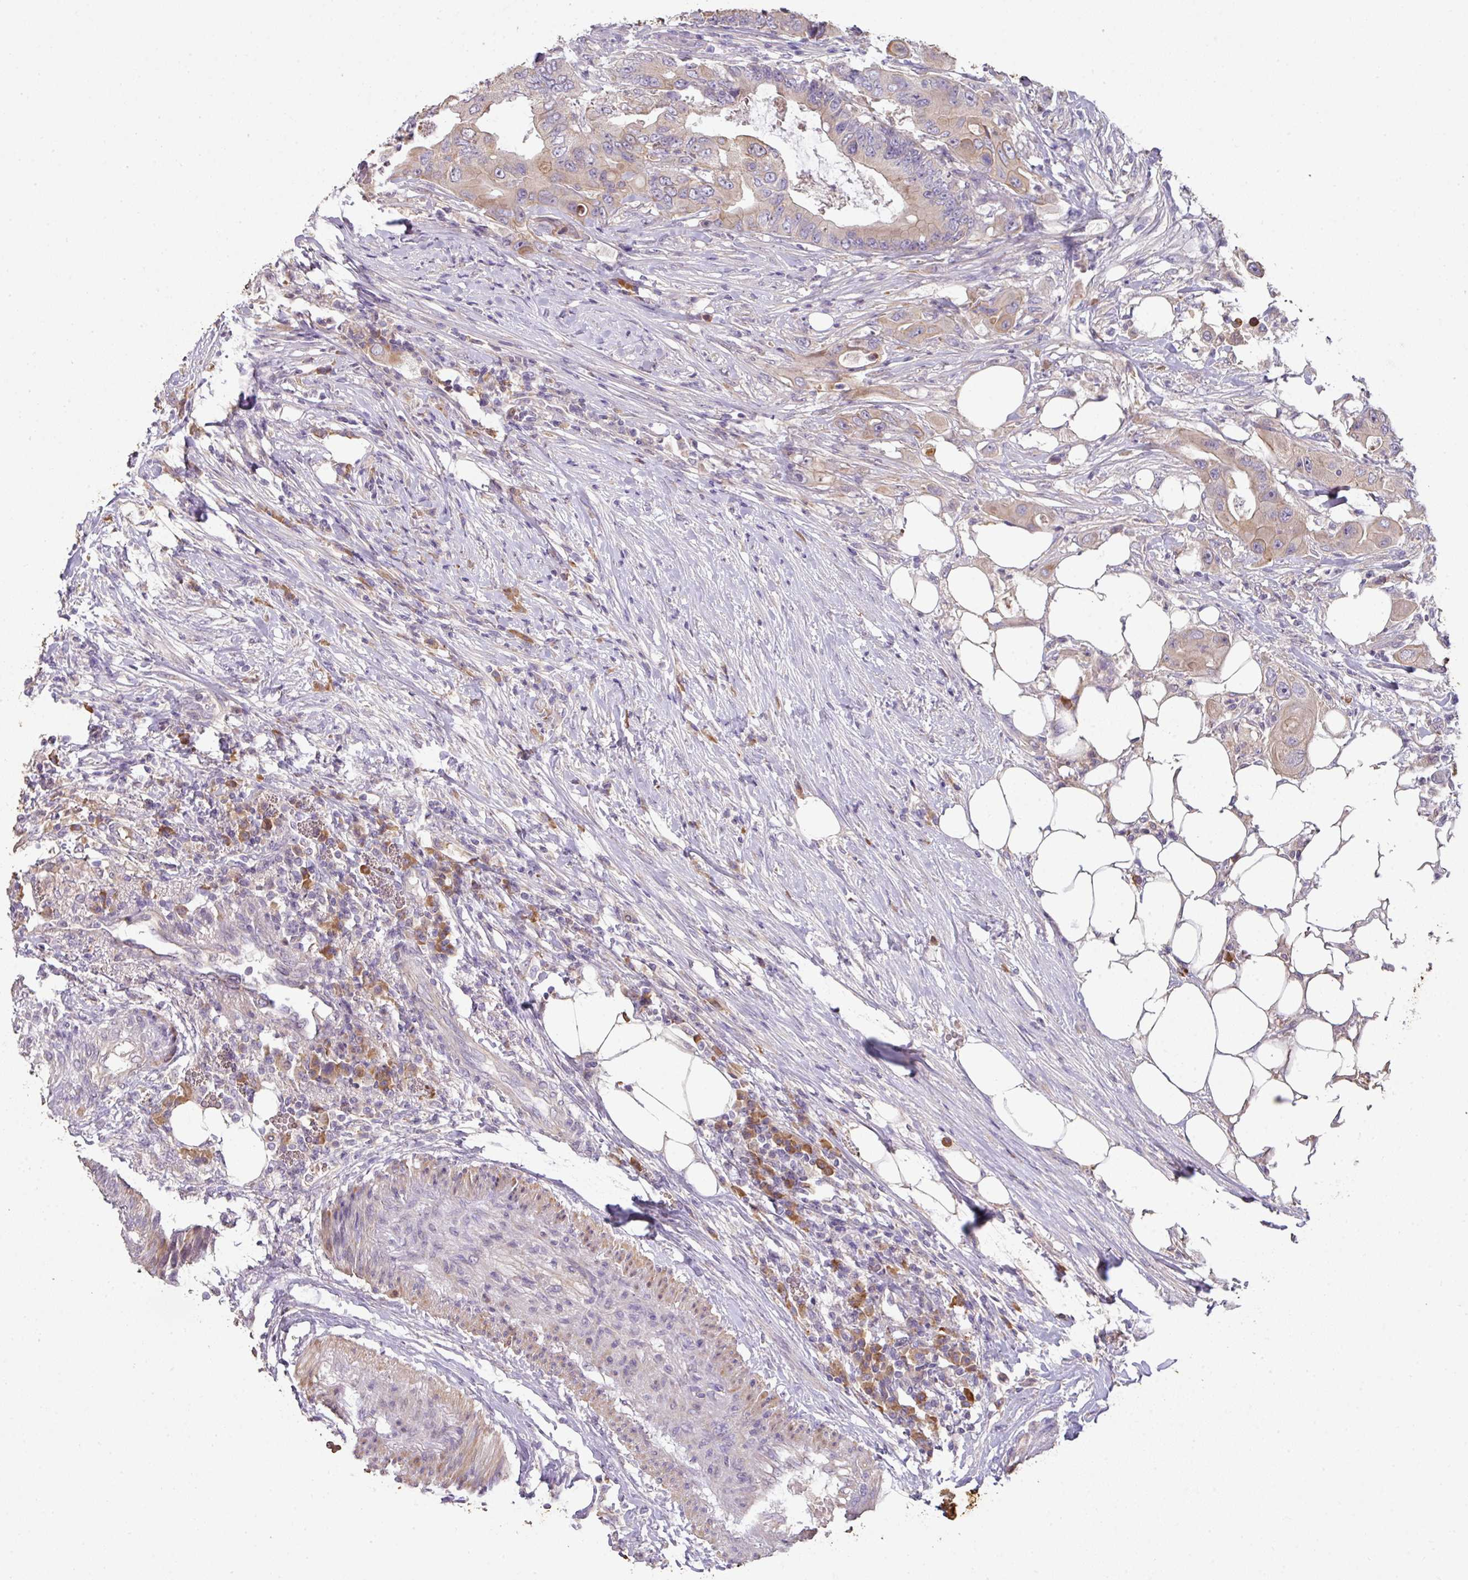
{"staining": {"intensity": "moderate", "quantity": "<25%", "location": "cytoplasmic/membranous"}, "tissue": "colorectal cancer", "cell_type": "Tumor cells", "image_type": "cancer", "snomed": [{"axis": "morphology", "description": "Adenocarcinoma, NOS"}, {"axis": "topography", "description": "Colon"}], "caption": "Brown immunohistochemical staining in human colorectal adenocarcinoma demonstrates moderate cytoplasmic/membranous positivity in about <25% of tumor cells.", "gene": "ZNF266", "patient": {"sex": "male", "age": 71}}